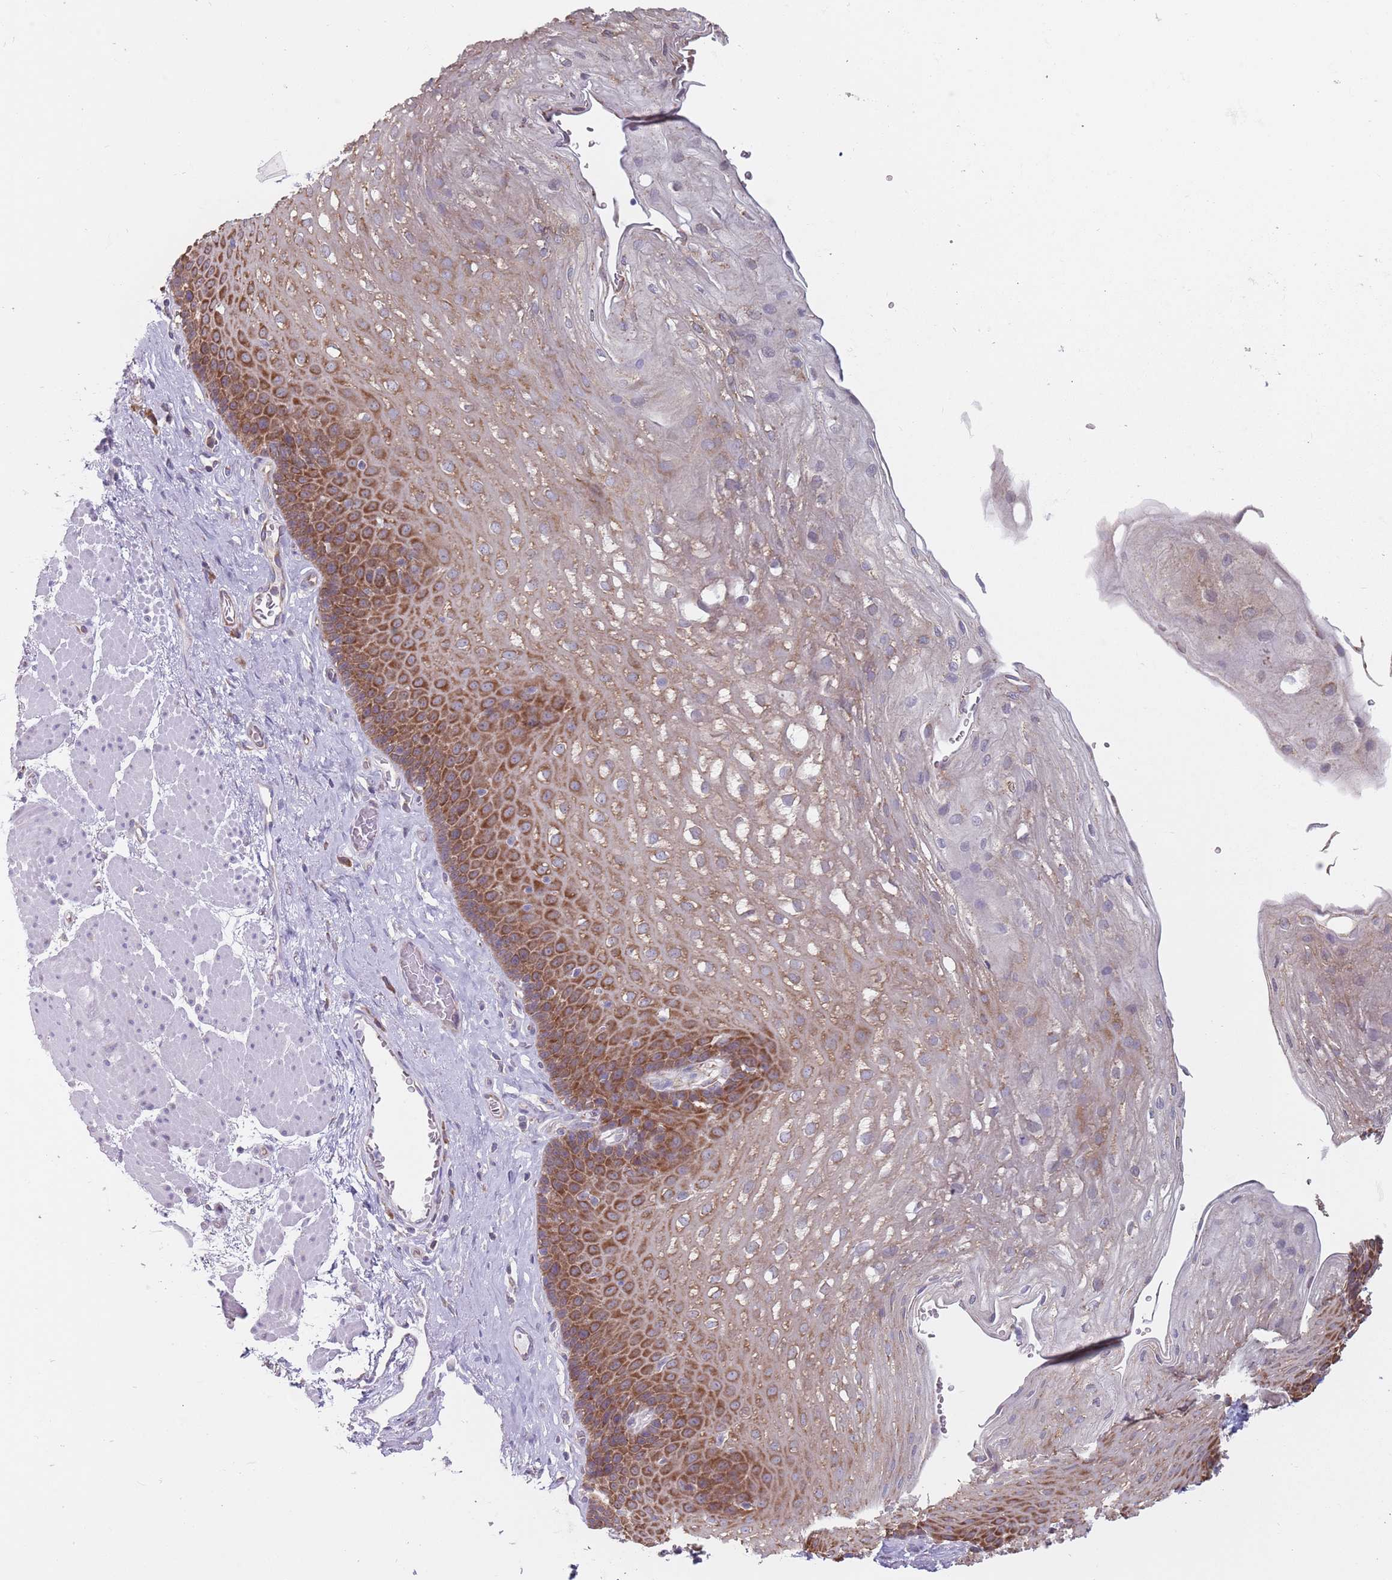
{"staining": {"intensity": "strong", "quantity": "25%-75%", "location": "cytoplasmic/membranous"}, "tissue": "esophagus", "cell_type": "Squamous epithelial cells", "image_type": "normal", "snomed": [{"axis": "morphology", "description": "Normal tissue, NOS"}, {"axis": "topography", "description": "Esophagus"}], "caption": "About 25%-75% of squamous epithelial cells in normal esophagus display strong cytoplasmic/membranous protein expression as visualized by brown immunohistochemical staining.", "gene": "RPL17", "patient": {"sex": "female", "age": 66}}